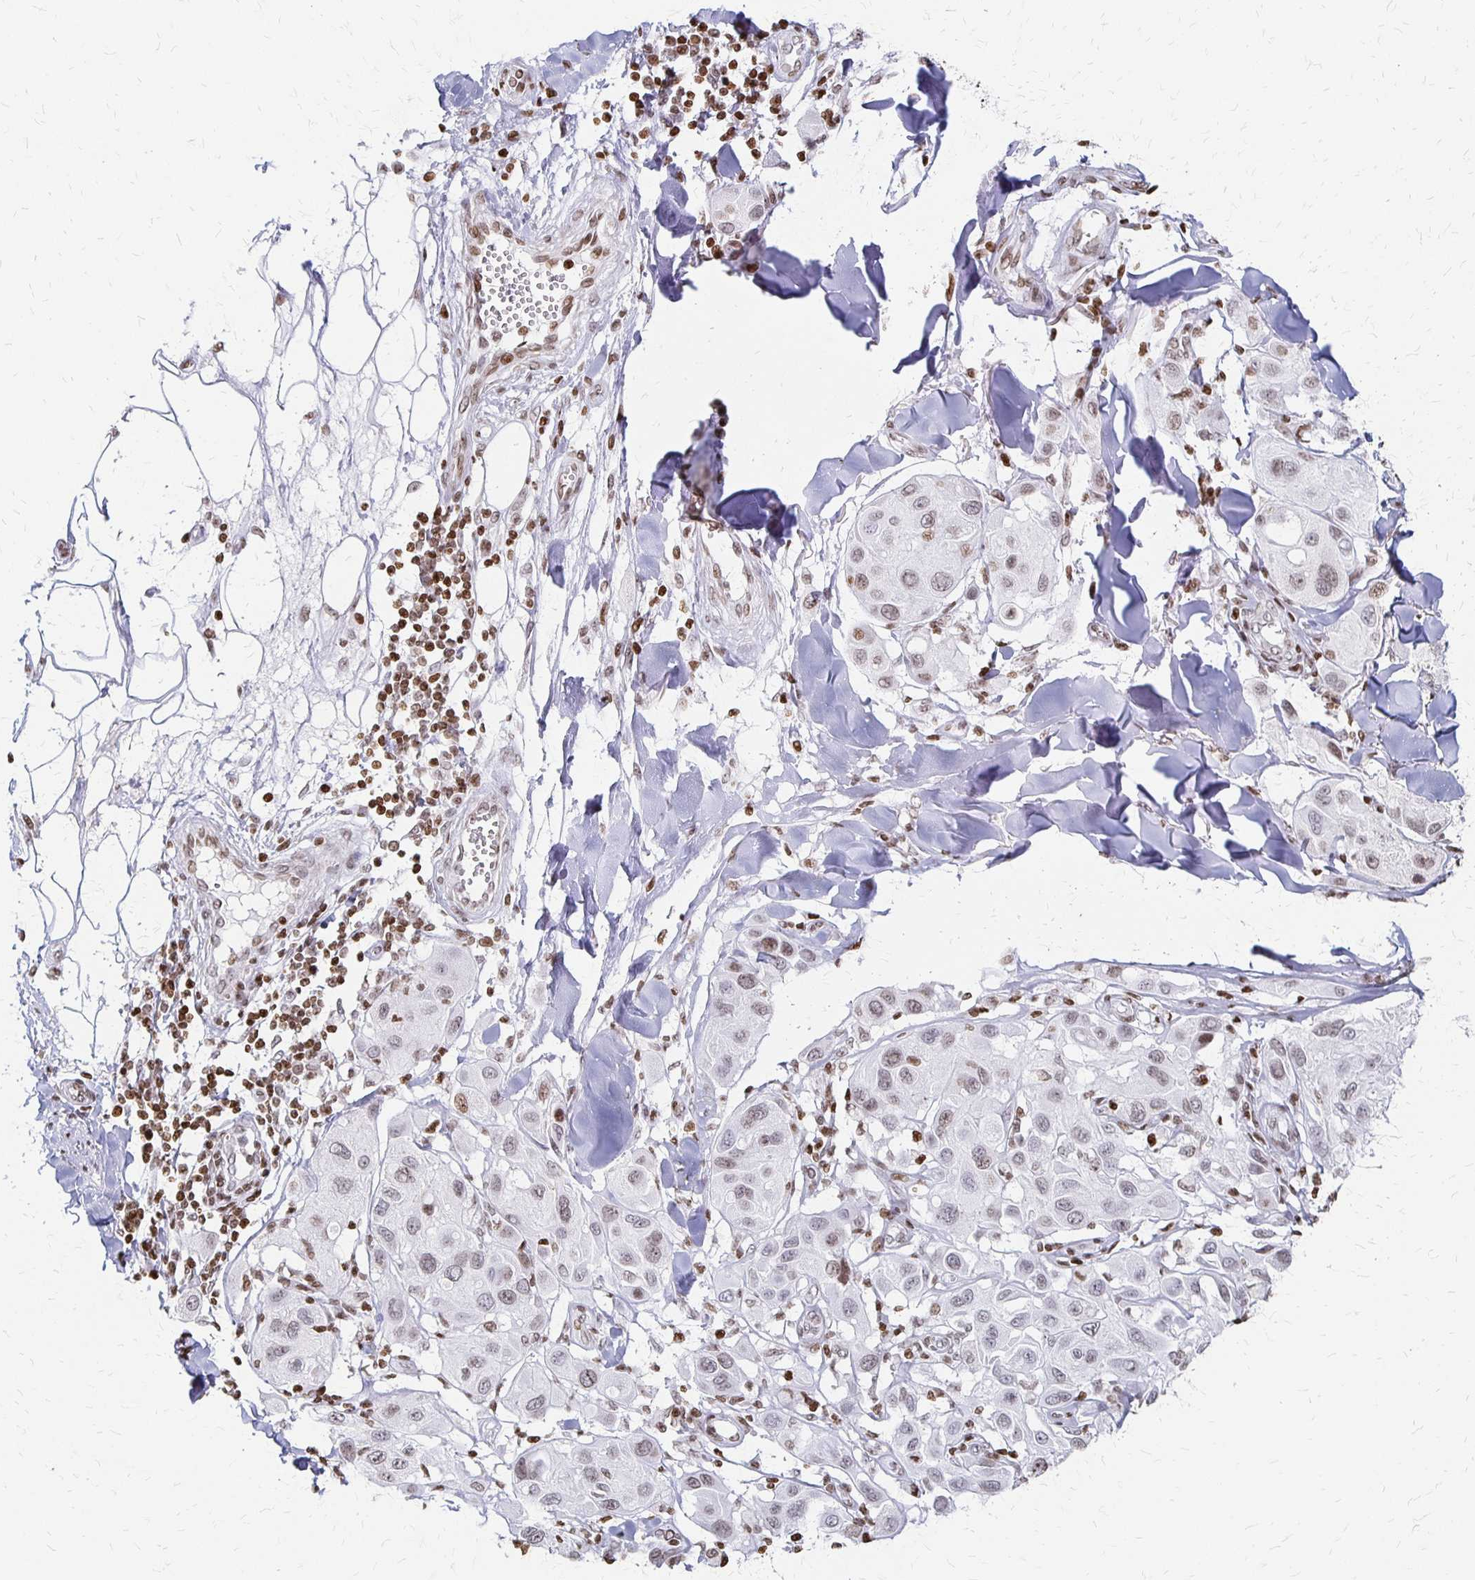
{"staining": {"intensity": "weak", "quantity": "25%-75%", "location": "nuclear"}, "tissue": "melanoma", "cell_type": "Tumor cells", "image_type": "cancer", "snomed": [{"axis": "morphology", "description": "Malignant melanoma, Metastatic site"}, {"axis": "topography", "description": "Skin"}], "caption": "The immunohistochemical stain shows weak nuclear staining in tumor cells of melanoma tissue.", "gene": "ZNF280C", "patient": {"sex": "male", "age": 41}}